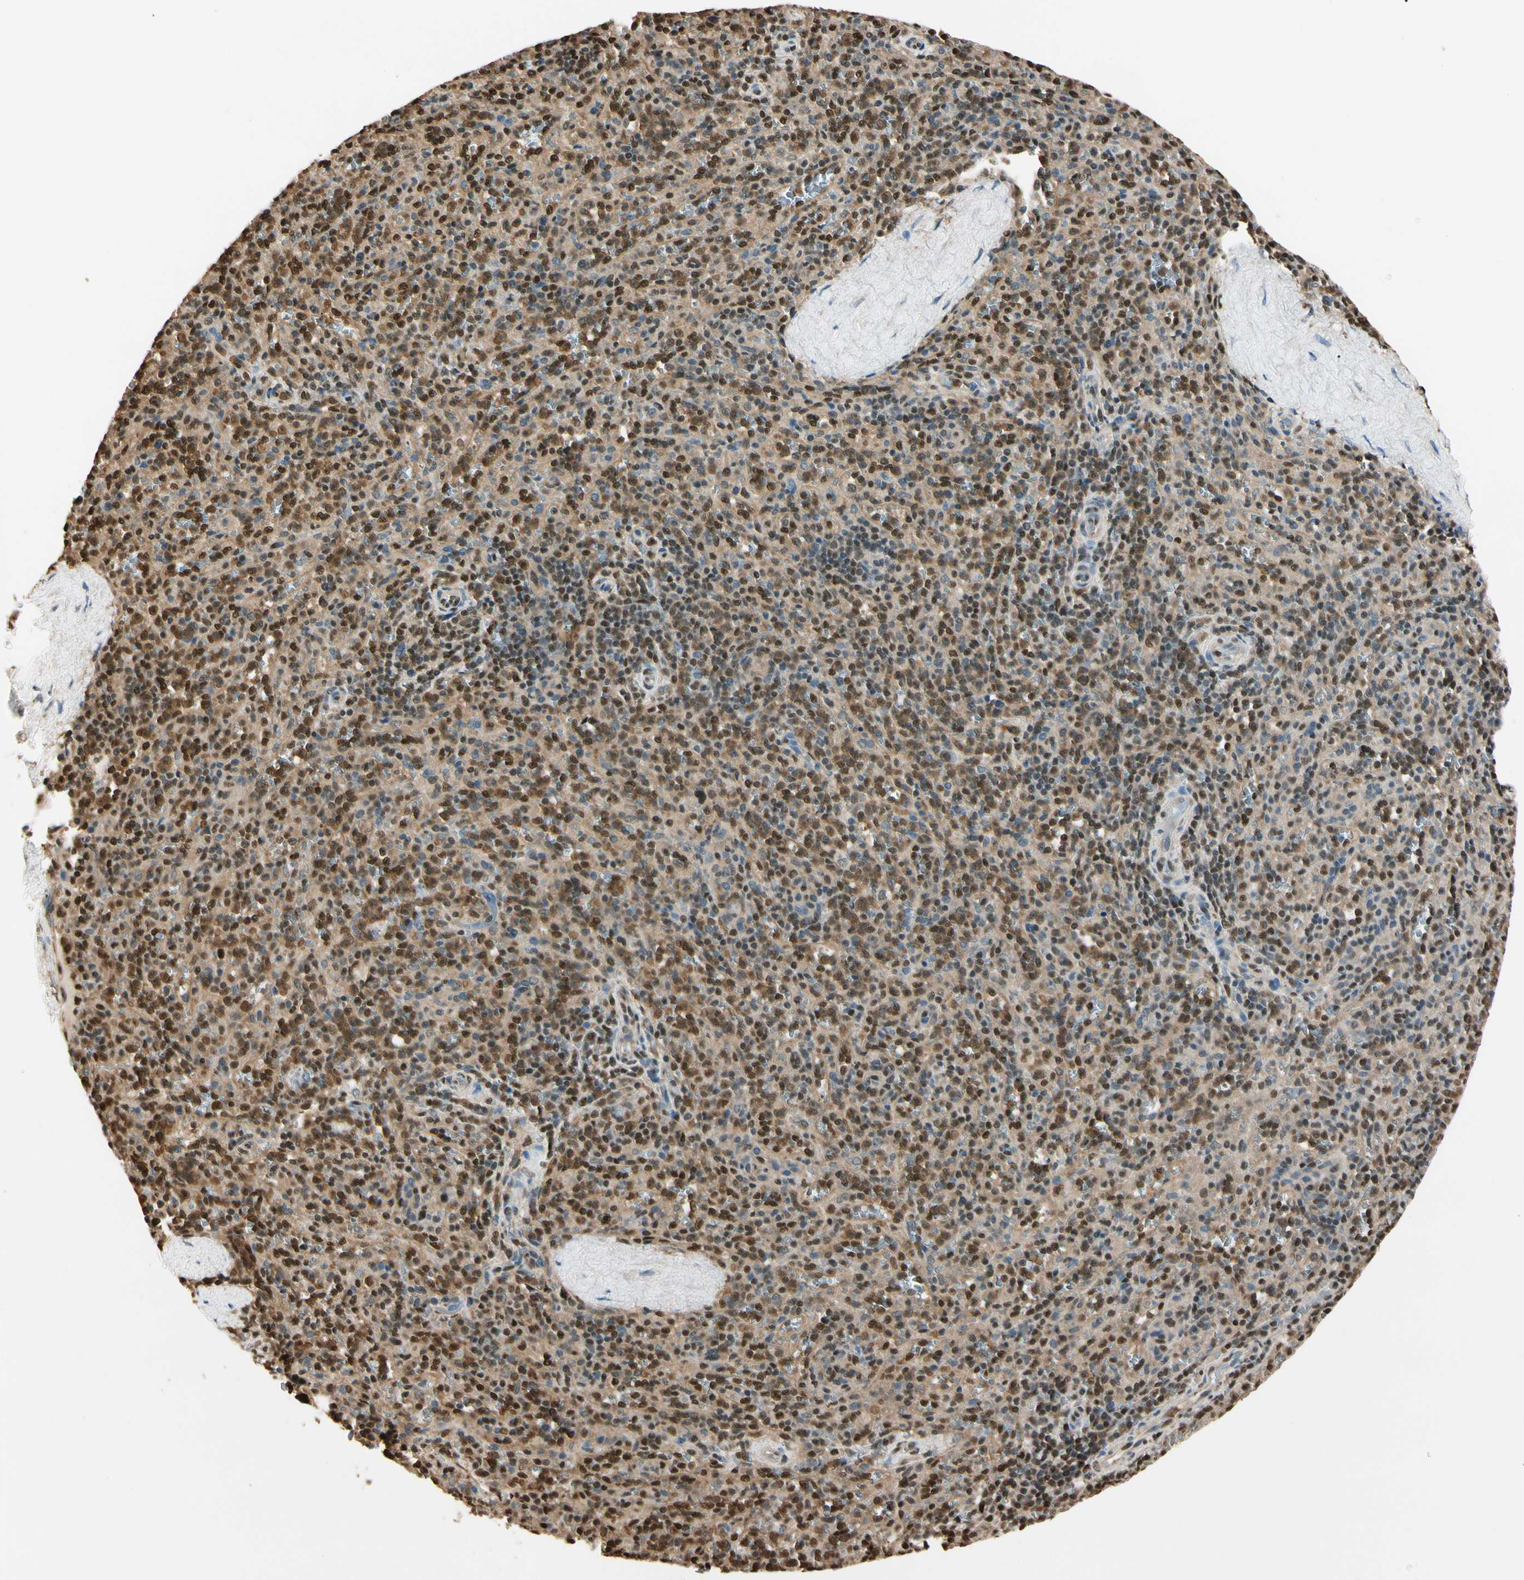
{"staining": {"intensity": "moderate", "quantity": ">75%", "location": "cytoplasmic/membranous,nuclear"}, "tissue": "spleen", "cell_type": "Cells in red pulp", "image_type": "normal", "snomed": [{"axis": "morphology", "description": "Normal tissue, NOS"}, {"axis": "topography", "description": "Spleen"}], "caption": "Unremarkable spleen reveals moderate cytoplasmic/membranous,nuclear positivity in about >75% of cells in red pulp, visualized by immunohistochemistry.", "gene": "PNCK", "patient": {"sex": "male", "age": 36}}